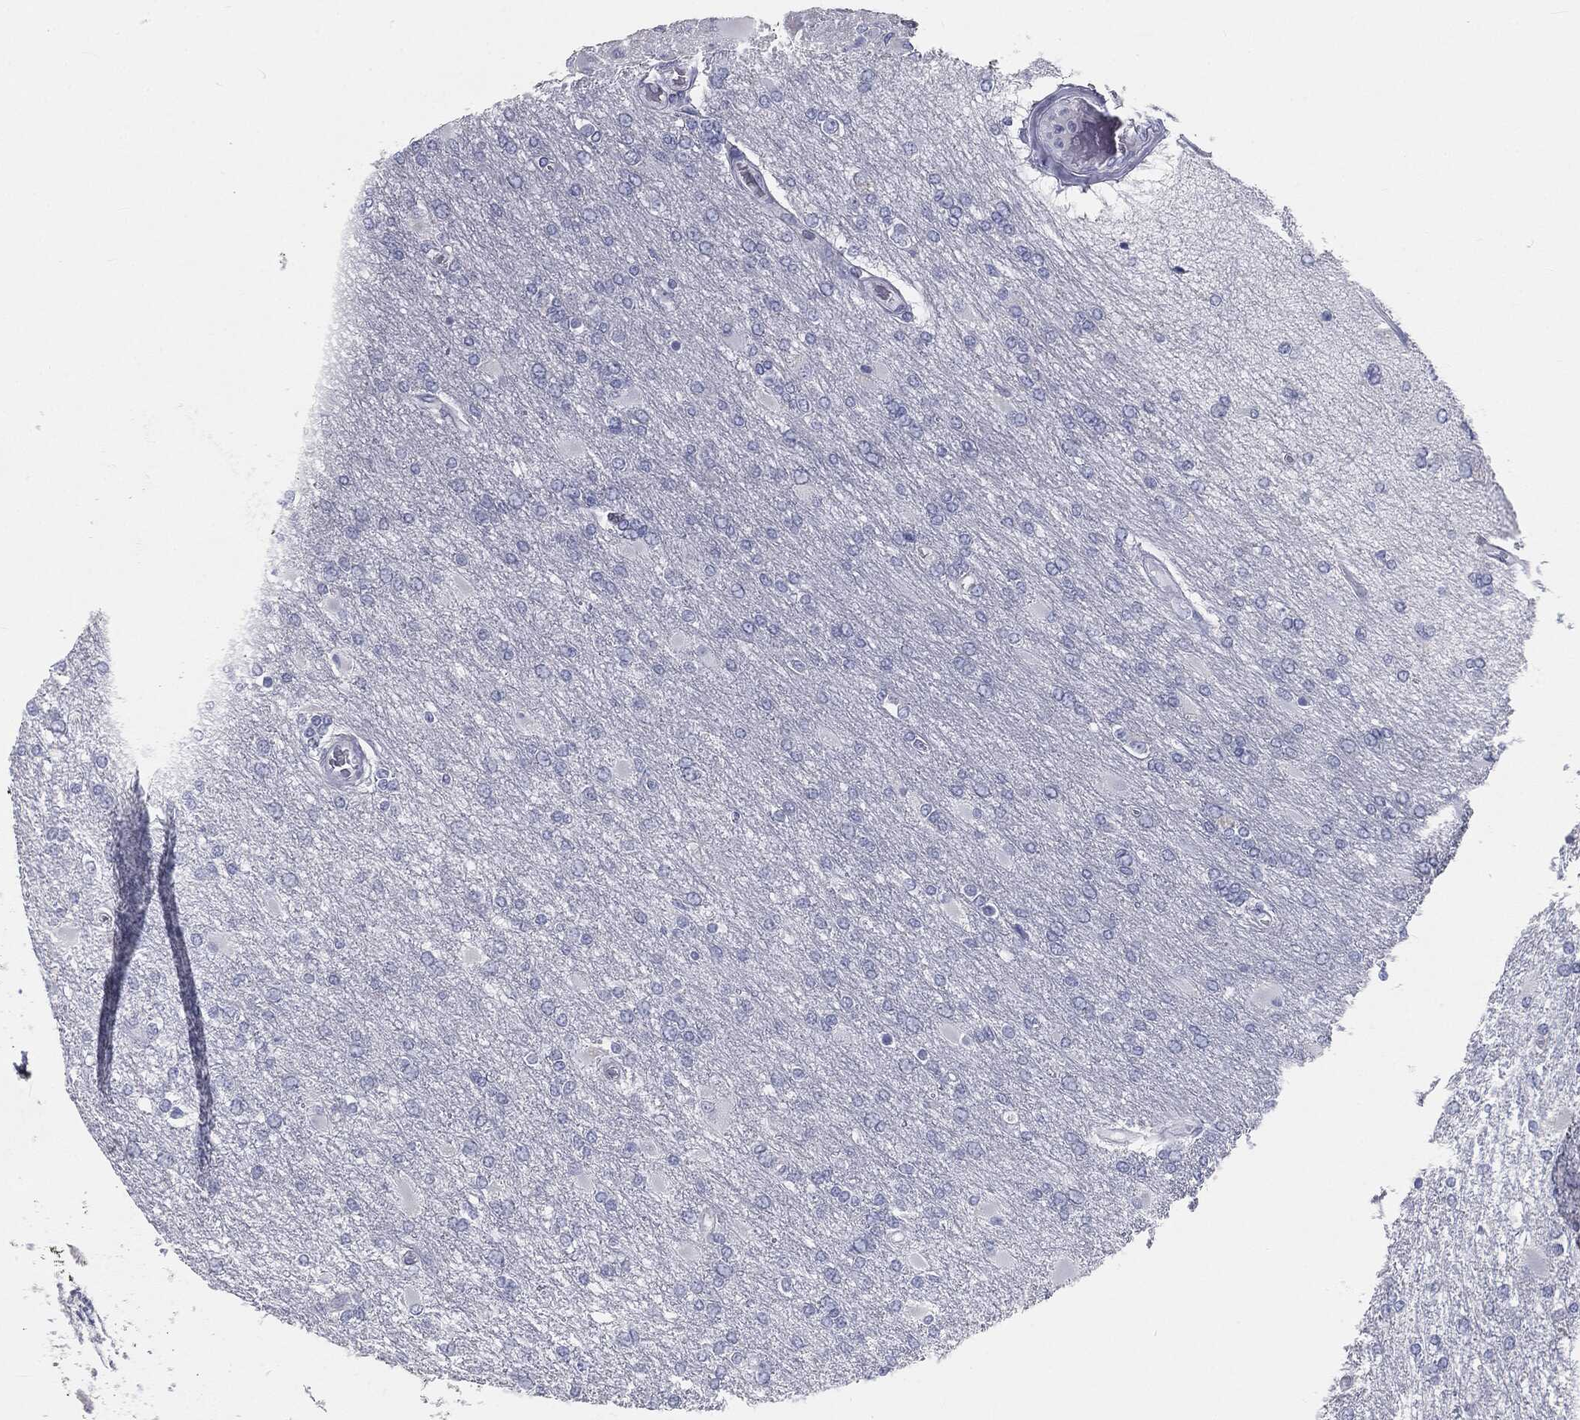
{"staining": {"intensity": "negative", "quantity": "none", "location": "none"}, "tissue": "glioma", "cell_type": "Tumor cells", "image_type": "cancer", "snomed": [{"axis": "morphology", "description": "Glioma, malignant, High grade"}, {"axis": "topography", "description": "Cerebral cortex"}], "caption": "DAB (3,3'-diaminobenzidine) immunohistochemical staining of human glioma displays no significant staining in tumor cells.", "gene": "CAV3", "patient": {"sex": "male", "age": 79}}